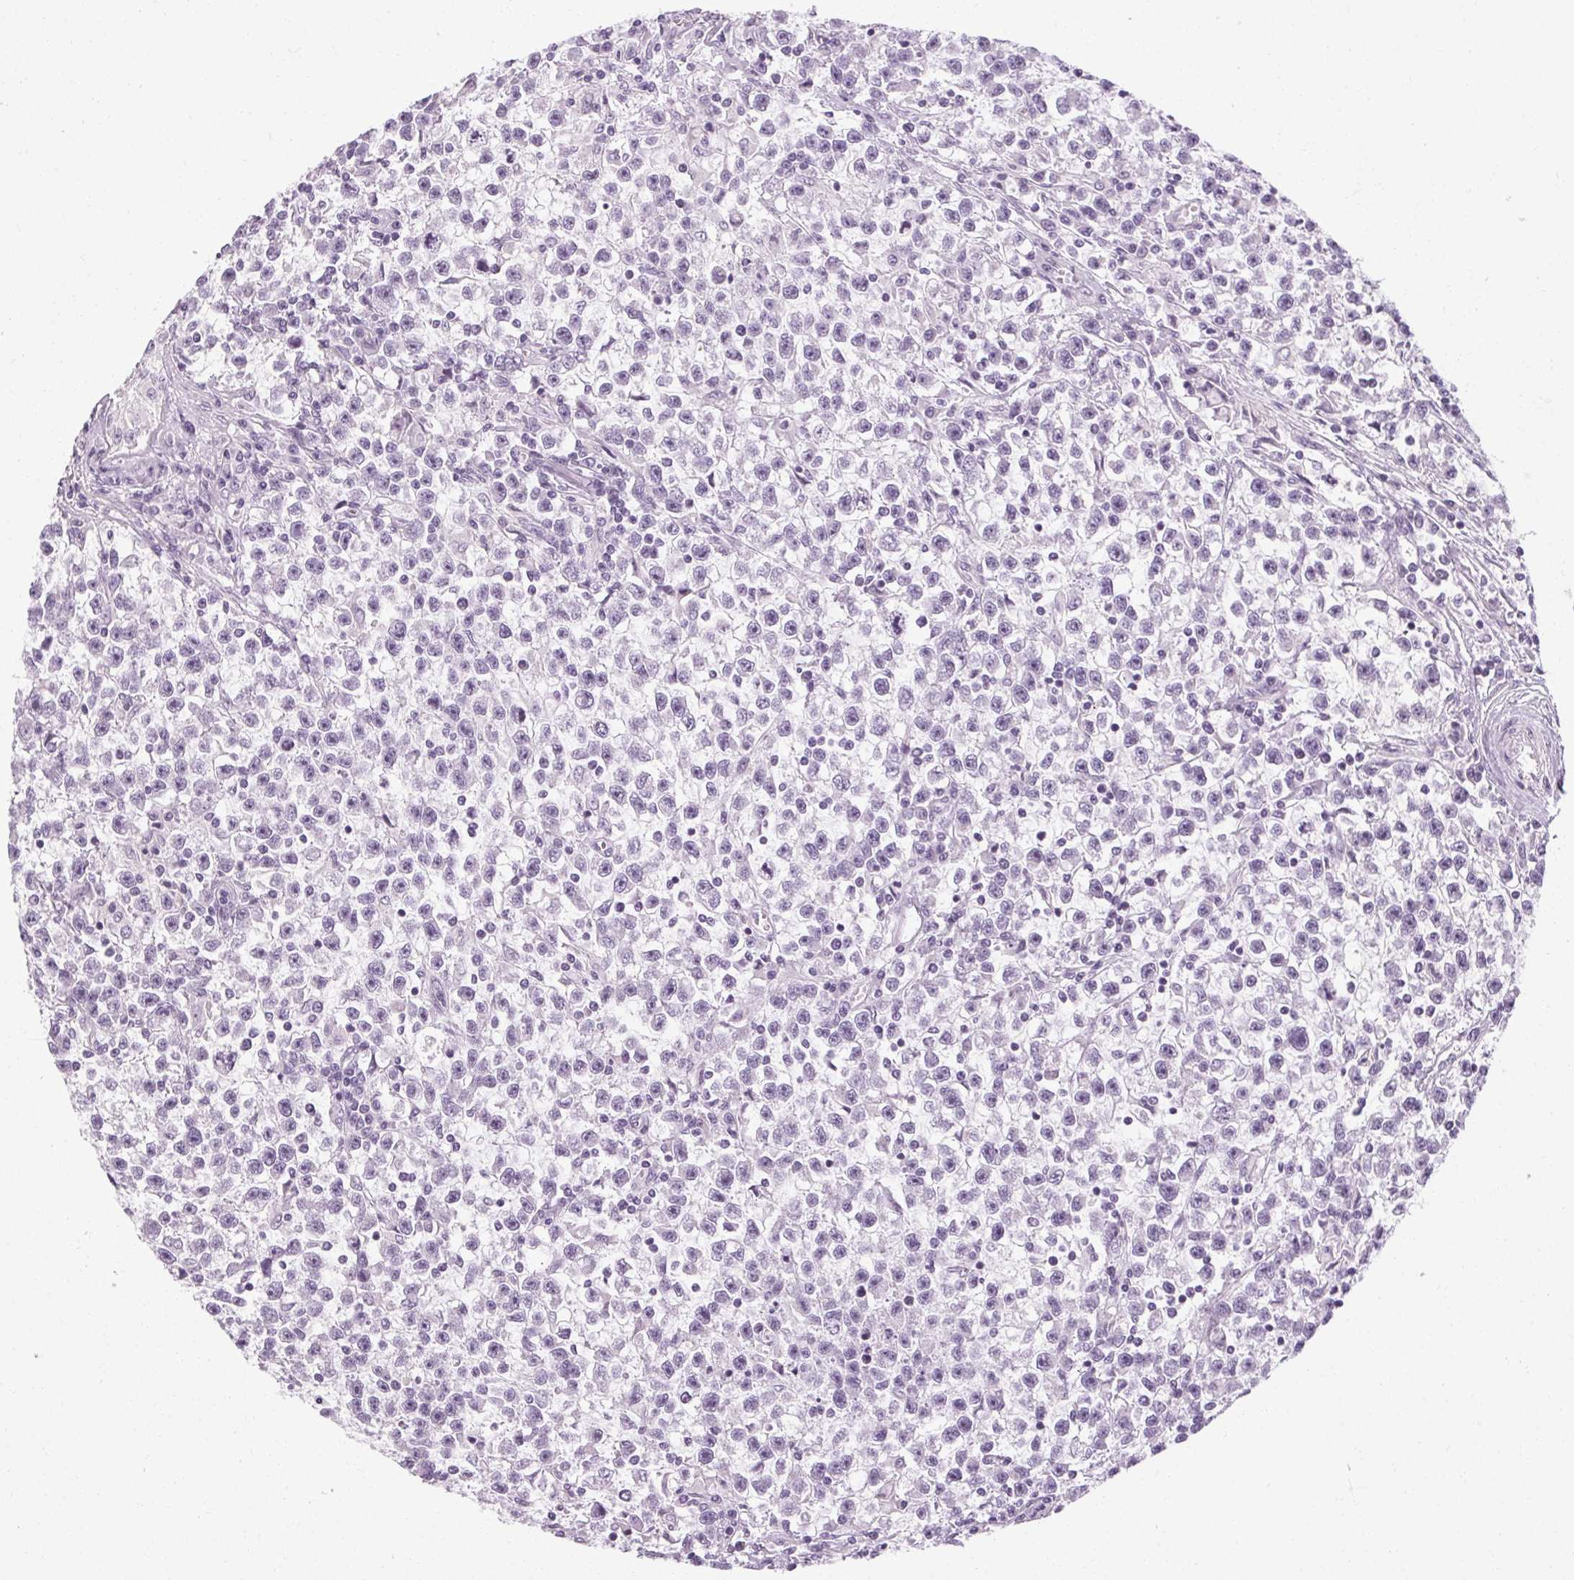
{"staining": {"intensity": "negative", "quantity": "none", "location": "none"}, "tissue": "testis cancer", "cell_type": "Tumor cells", "image_type": "cancer", "snomed": [{"axis": "morphology", "description": "Seminoma, NOS"}, {"axis": "topography", "description": "Testis"}], "caption": "The immunohistochemistry micrograph has no significant staining in tumor cells of testis seminoma tissue.", "gene": "POMC", "patient": {"sex": "male", "age": 31}}